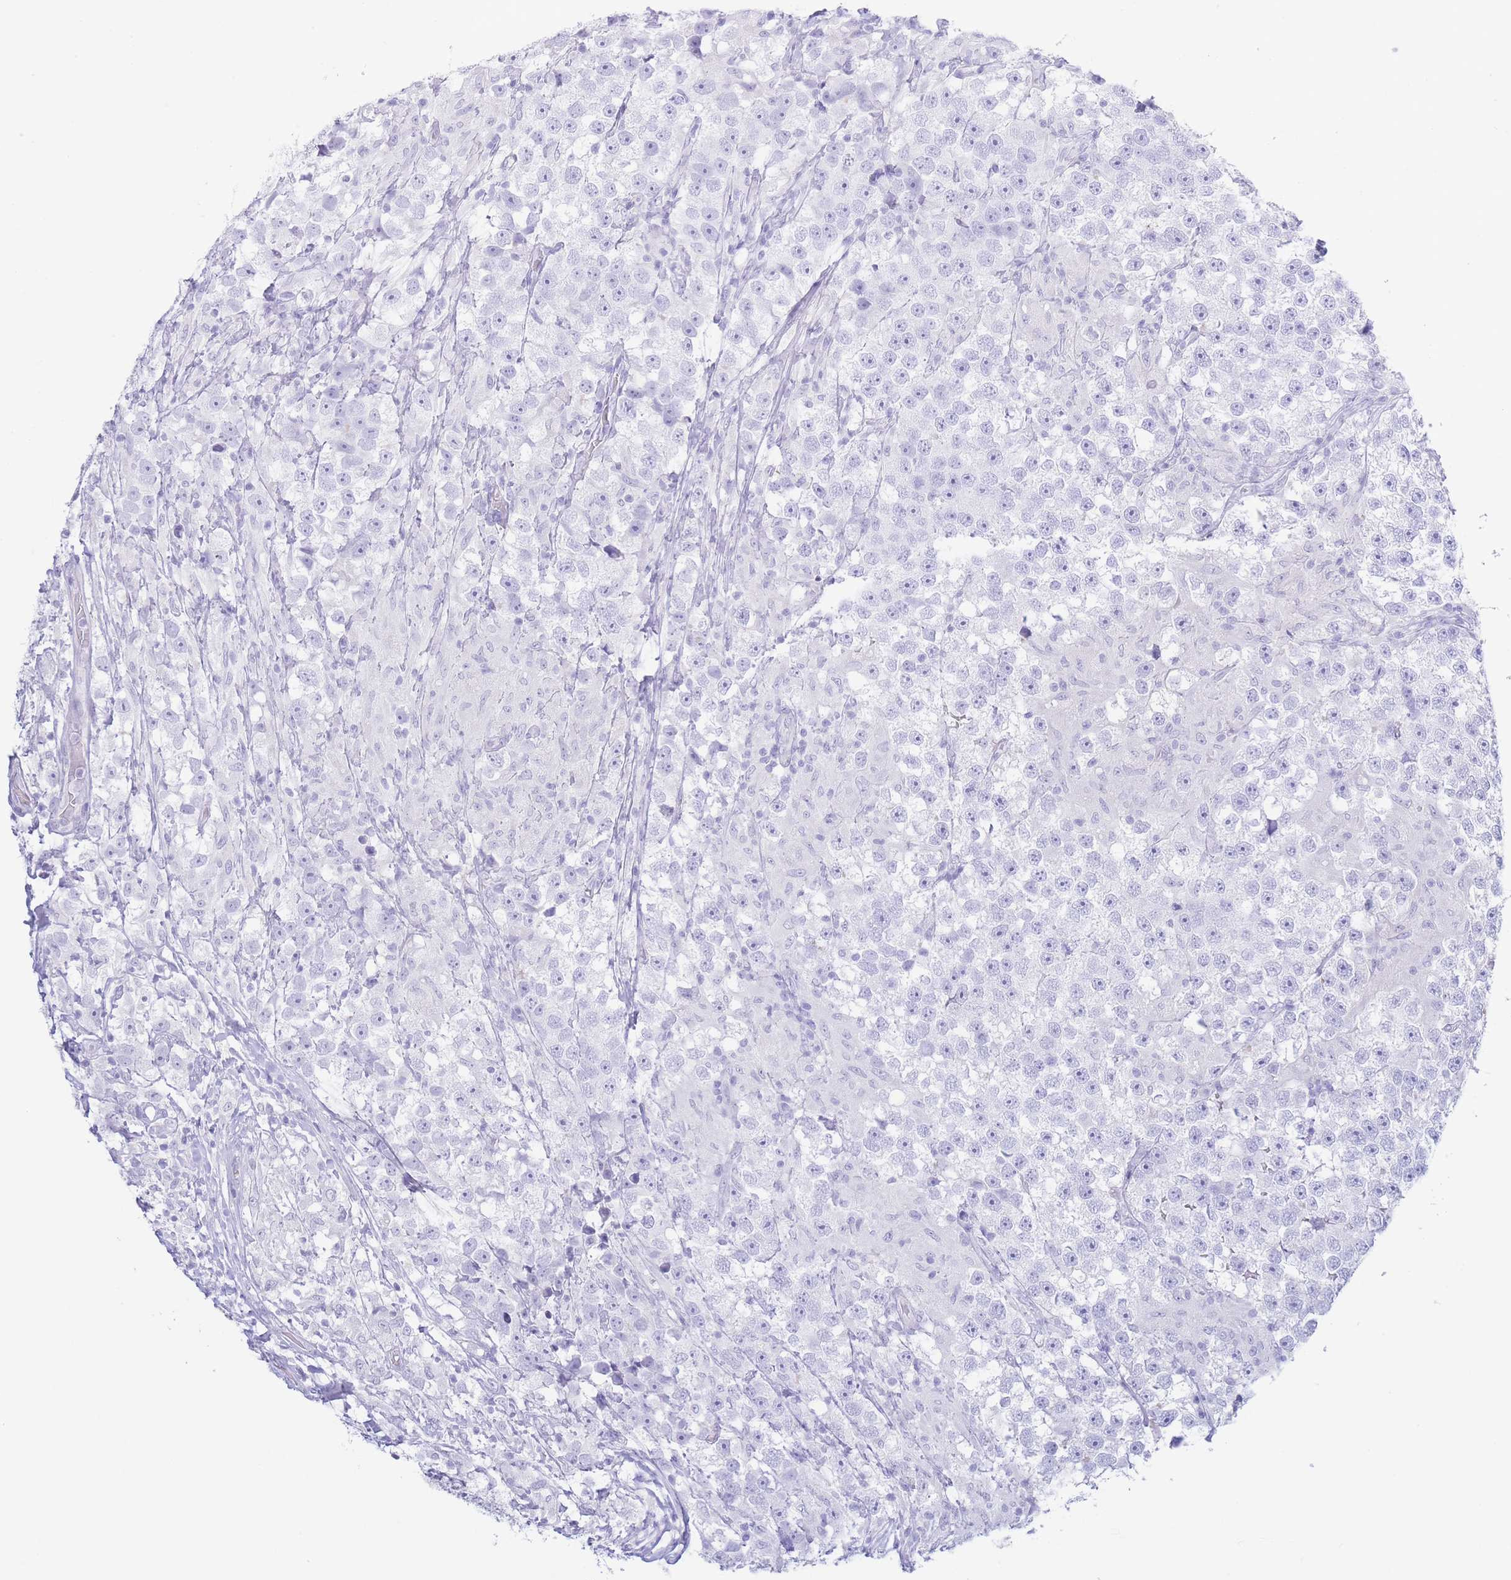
{"staining": {"intensity": "negative", "quantity": "none", "location": "none"}, "tissue": "testis cancer", "cell_type": "Tumor cells", "image_type": "cancer", "snomed": [{"axis": "morphology", "description": "Seminoma, NOS"}, {"axis": "topography", "description": "Testis"}], "caption": "A high-resolution photomicrograph shows IHC staining of testis cancer, which shows no significant staining in tumor cells.", "gene": "PKLR", "patient": {"sex": "male", "age": 46}}